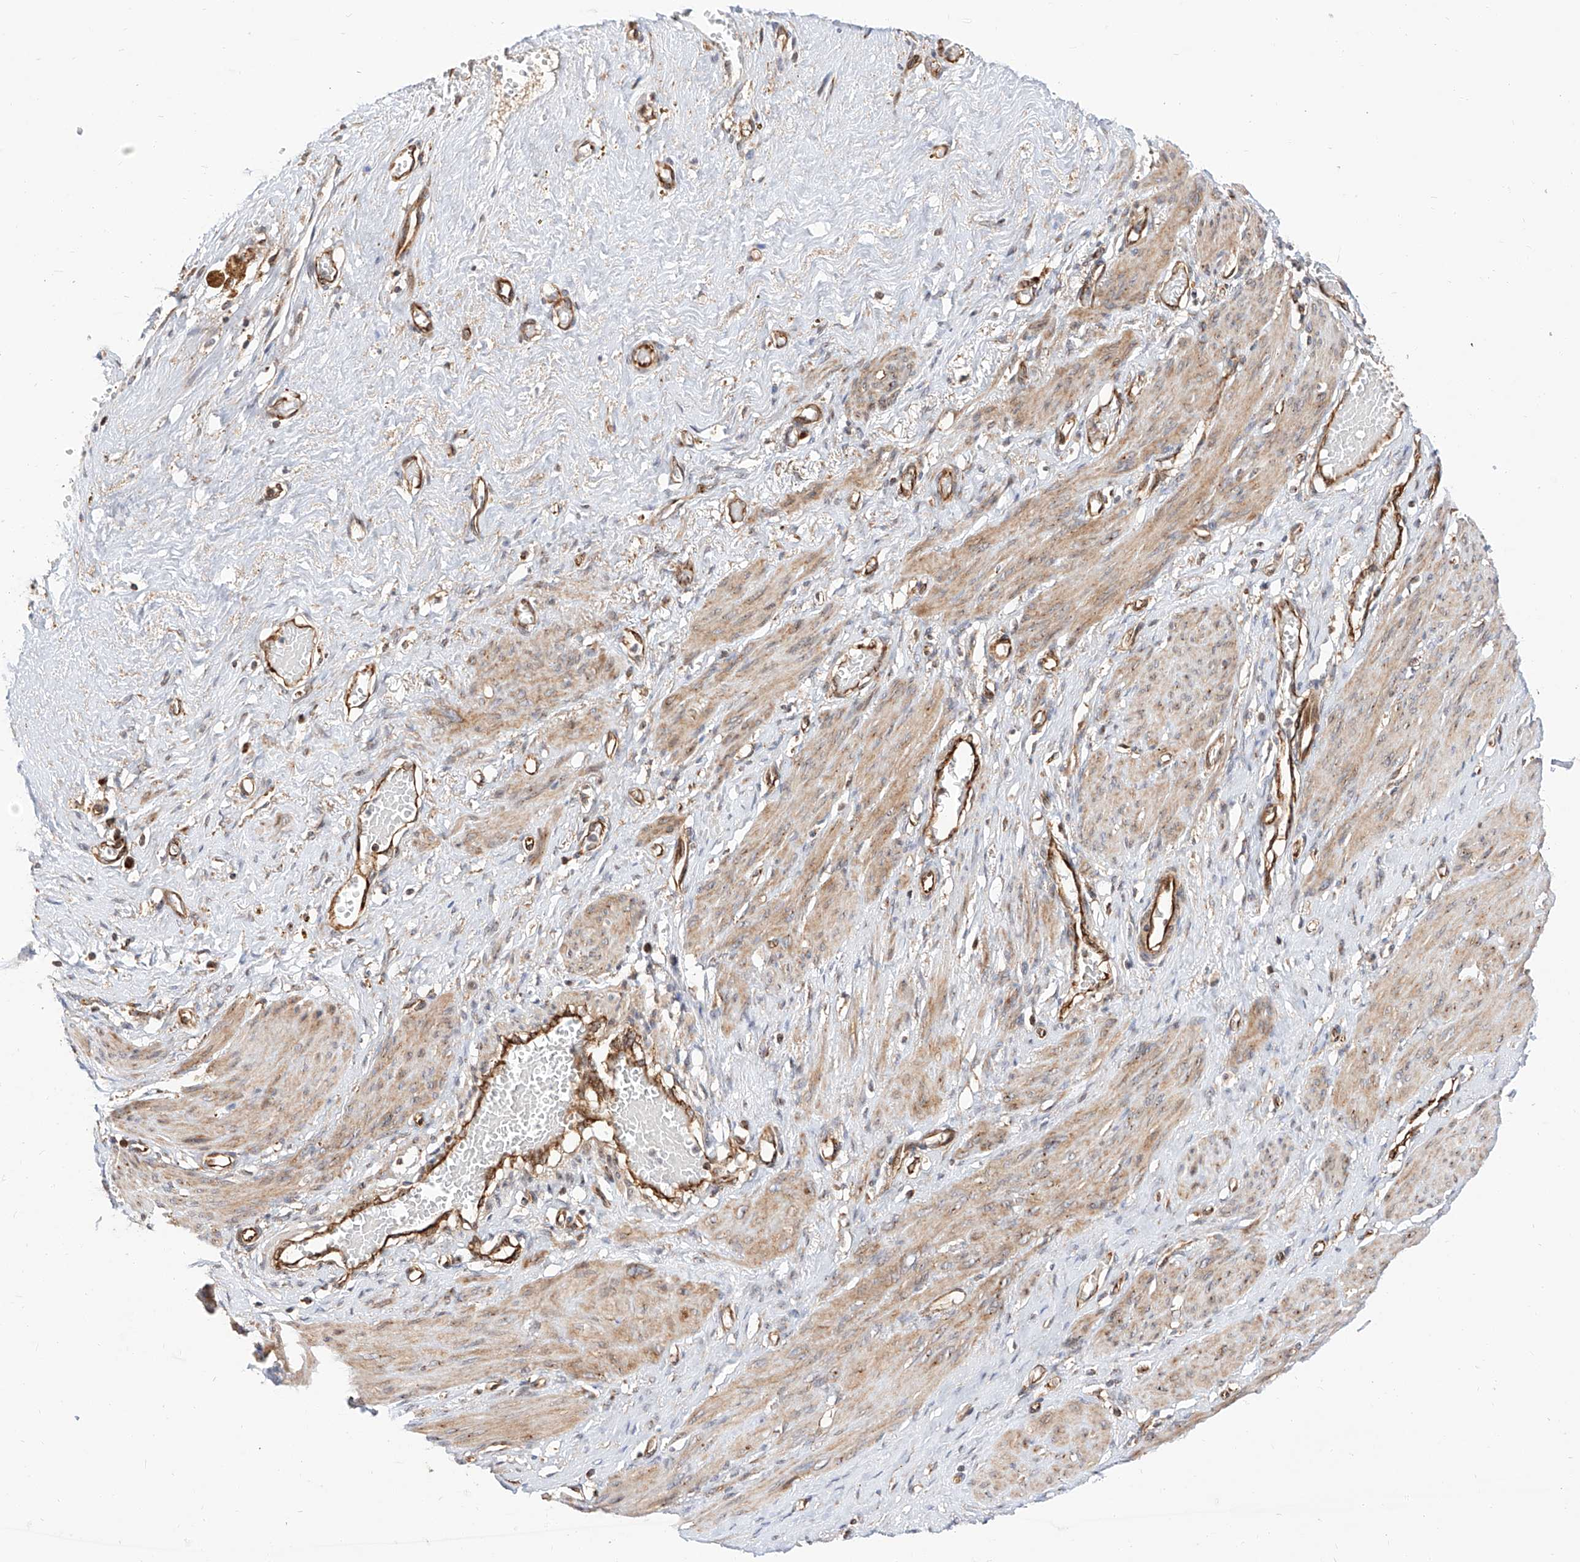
{"staining": {"intensity": "moderate", "quantity": ">75%", "location": "cytoplasmic/membranous"}, "tissue": "smooth muscle", "cell_type": "Smooth muscle cells", "image_type": "normal", "snomed": [{"axis": "morphology", "description": "Normal tissue, NOS"}, {"axis": "topography", "description": "Endometrium"}], "caption": "An image of smooth muscle stained for a protein exhibits moderate cytoplasmic/membranous brown staining in smooth muscle cells. (DAB IHC, brown staining for protein, blue staining for nuclei).", "gene": "ISCA2", "patient": {"sex": "female", "age": 33}}